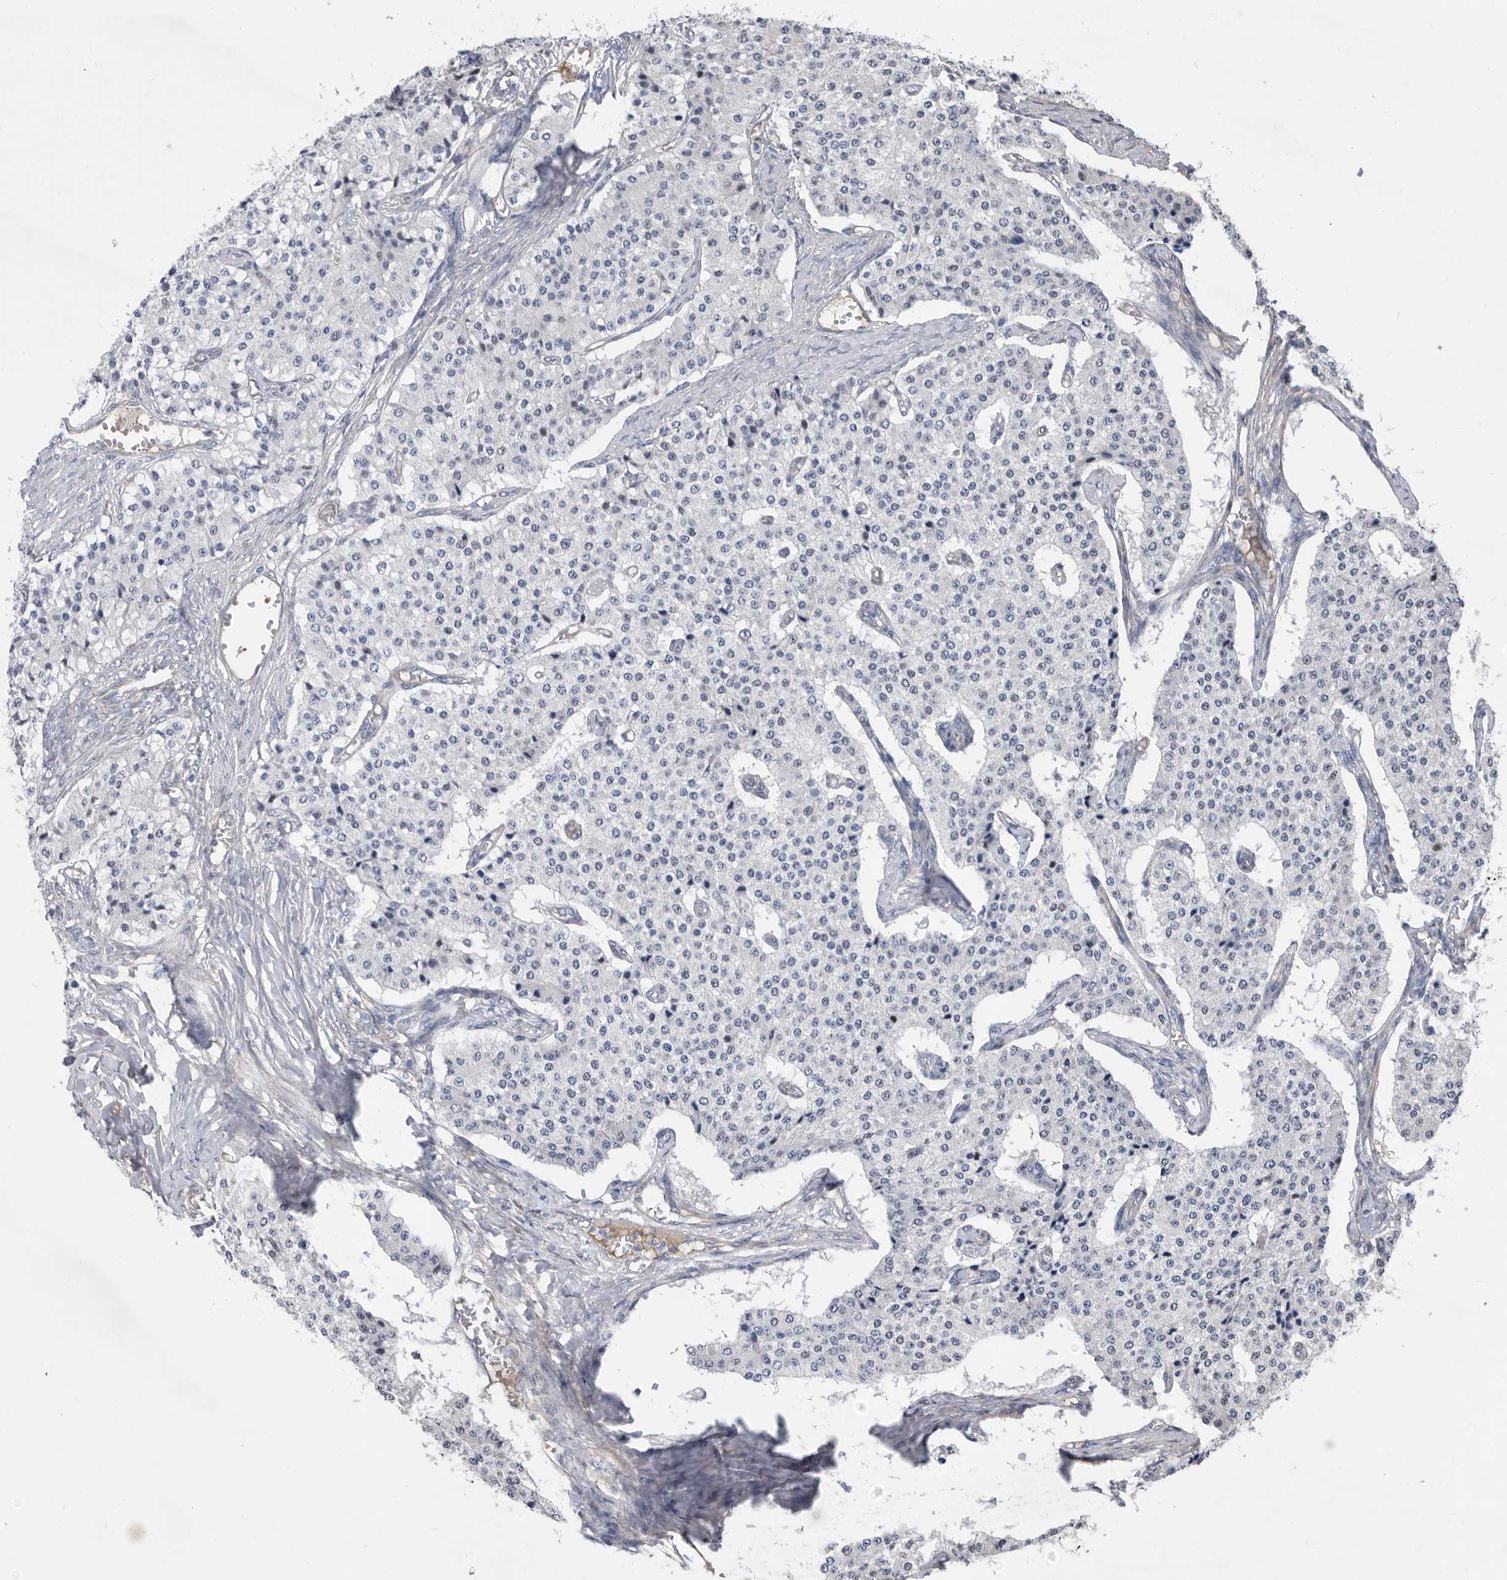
{"staining": {"intensity": "negative", "quantity": "none", "location": "none"}, "tissue": "carcinoid", "cell_type": "Tumor cells", "image_type": "cancer", "snomed": [{"axis": "morphology", "description": "Carcinoid, malignant, NOS"}, {"axis": "topography", "description": "Colon"}], "caption": "High power microscopy image of an IHC image of carcinoid (malignant), revealing no significant positivity in tumor cells. (Brightfield microscopy of DAB IHC at high magnification).", "gene": "ATP13A3", "patient": {"sex": "female", "age": 52}}